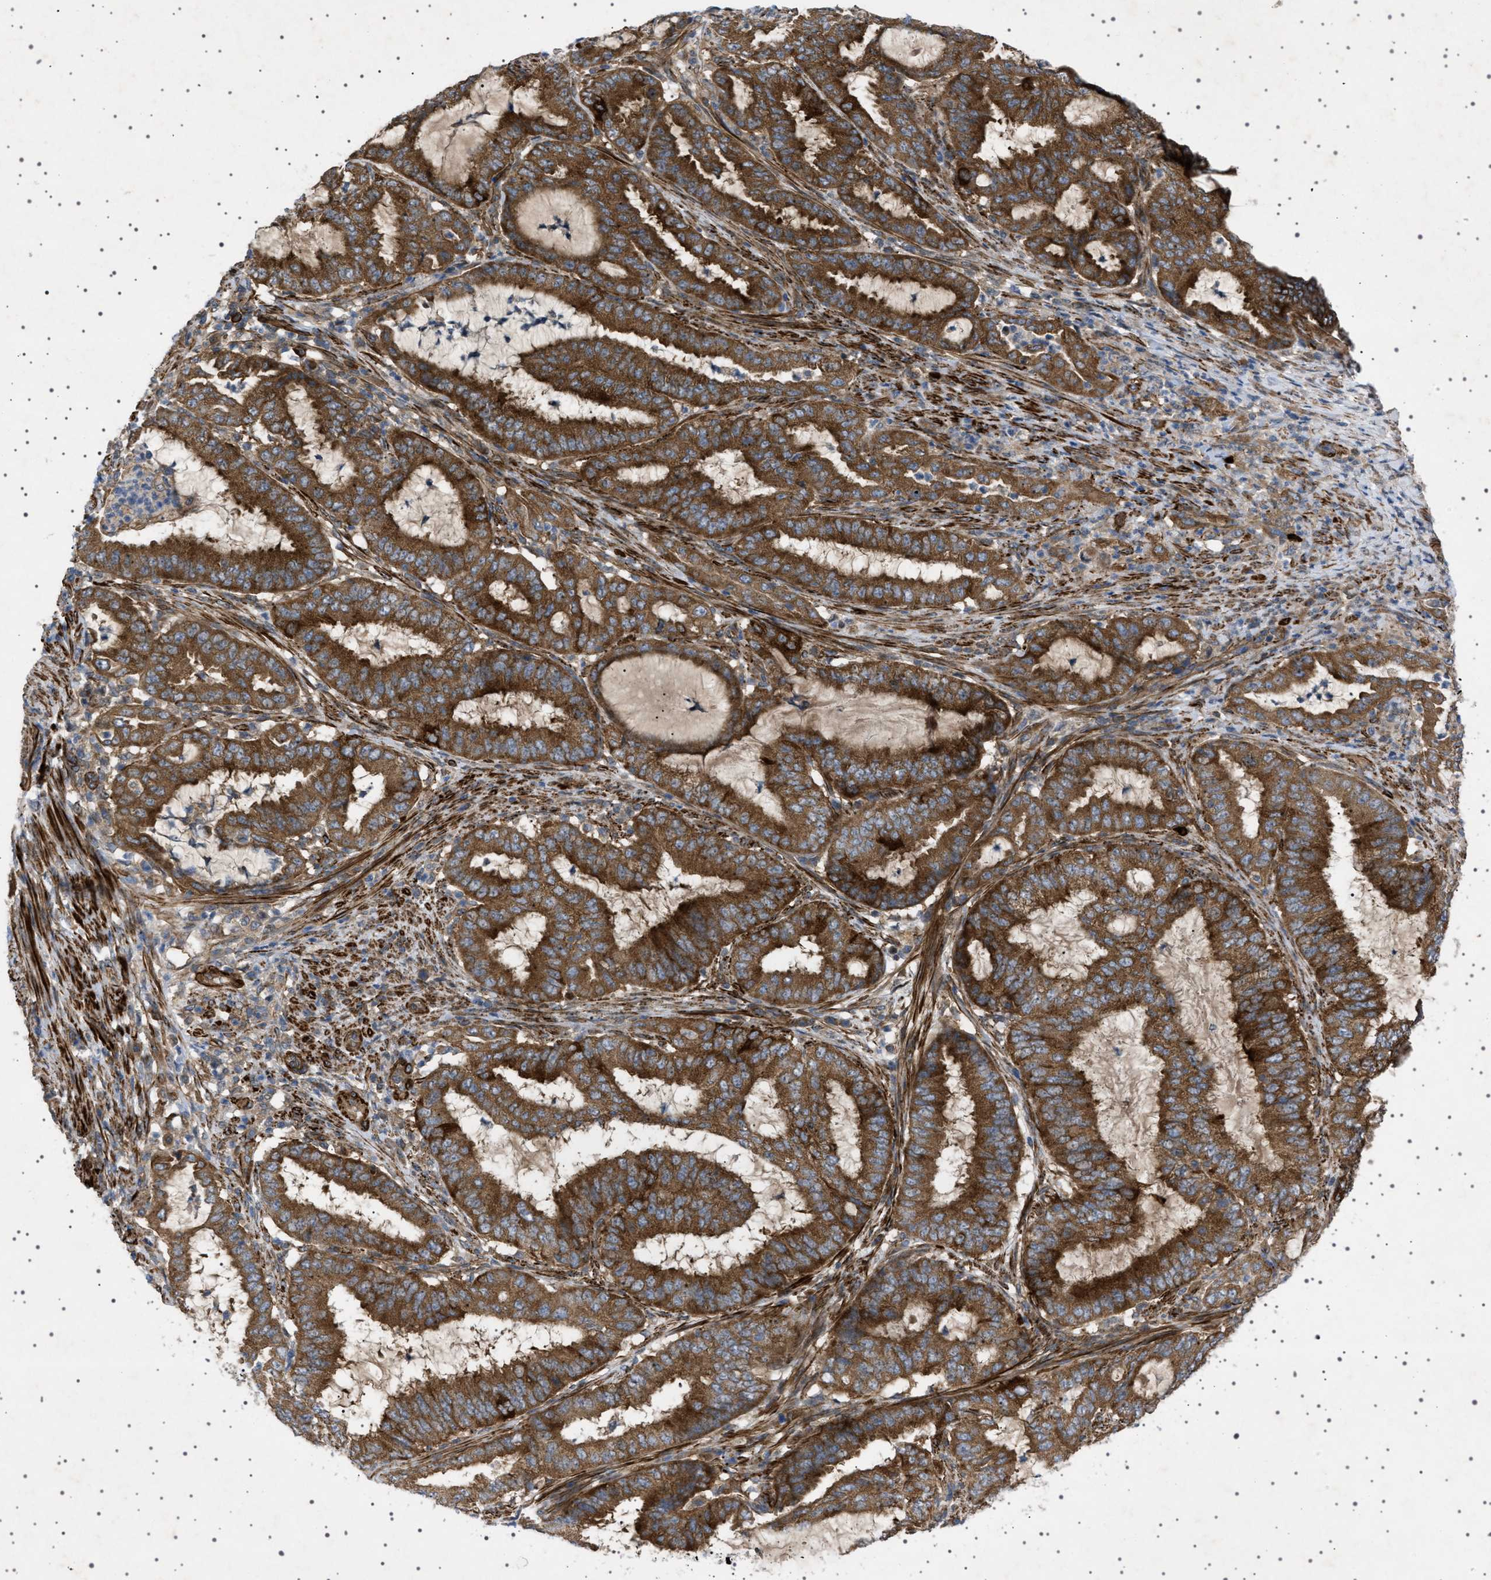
{"staining": {"intensity": "strong", "quantity": ">75%", "location": "cytoplasmic/membranous"}, "tissue": "endometrial cancer", "cell_type": "Tumor cells", "image_type": "cancer", "snomed": [{"axis": "morphology", "description": "Adenocarcinoma, NOS"}, {"axis": "topography", "description": "Endometrium"}], "caption": "Protein analysis of endometrial cancer tissue exhibits strong cytoplasmic/membranous expression in approximately >75% of tumor cells.", "gene": "CCDC186", "patient": {"sex": "female", "age": 70}}